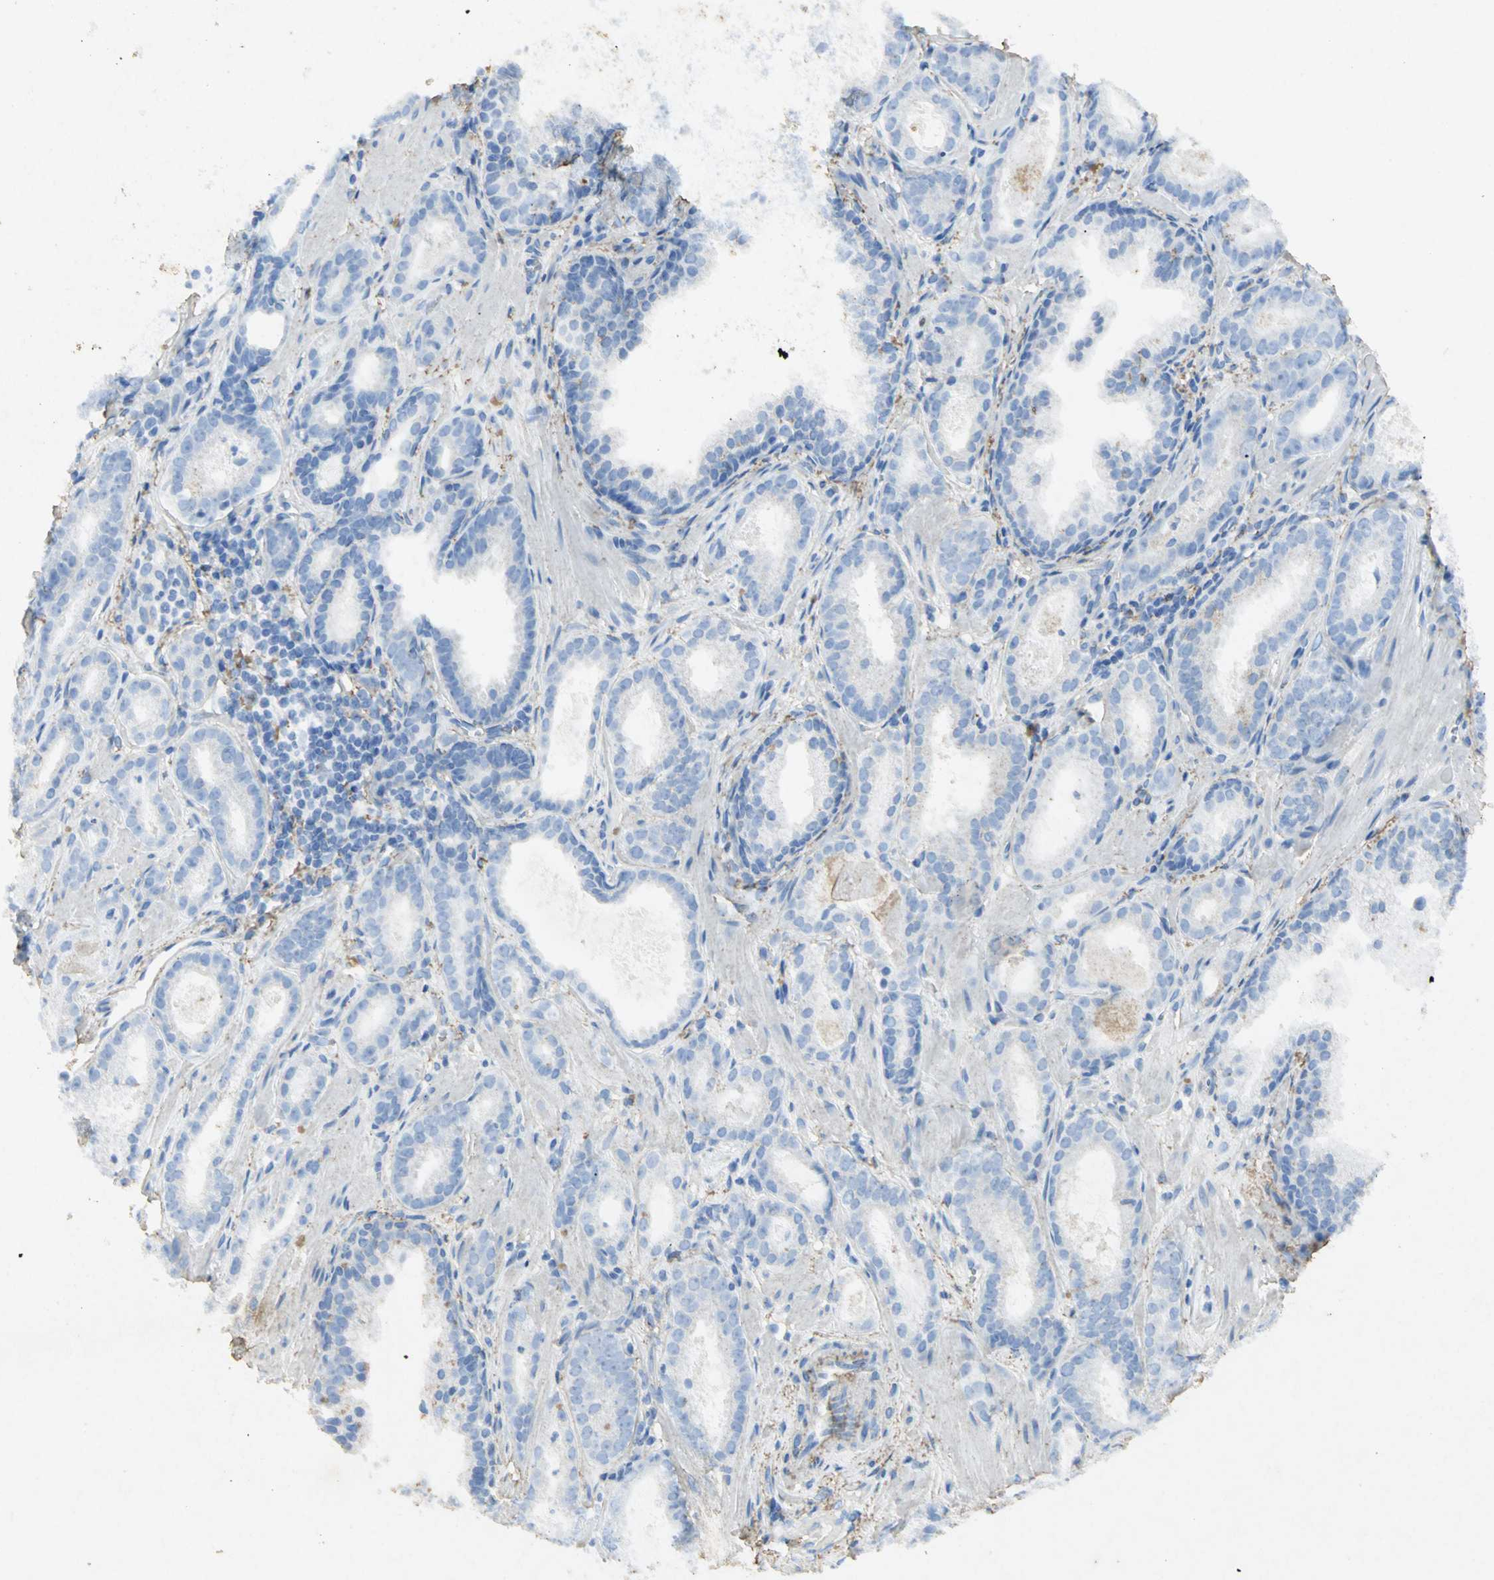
{"staining": {"intensity": "negative", "quantity": "none", "location": "none"}, "tissue": "prostate cancer", "cell_type": "Tumor cells", "image_type": "cancer", "snomed": [{"axis": "morphology", "description": "Adenocarcinoma, Low grade"}, {"axis": "topography", "description": "Prostate"}], "caption": "This is an immunohistochemistry (IHC) photomicrograph of human prostate cancer. There is no expression in tumor cells.", "gene": "ASB9", "patient": {"sex": "male", "age": 57}}